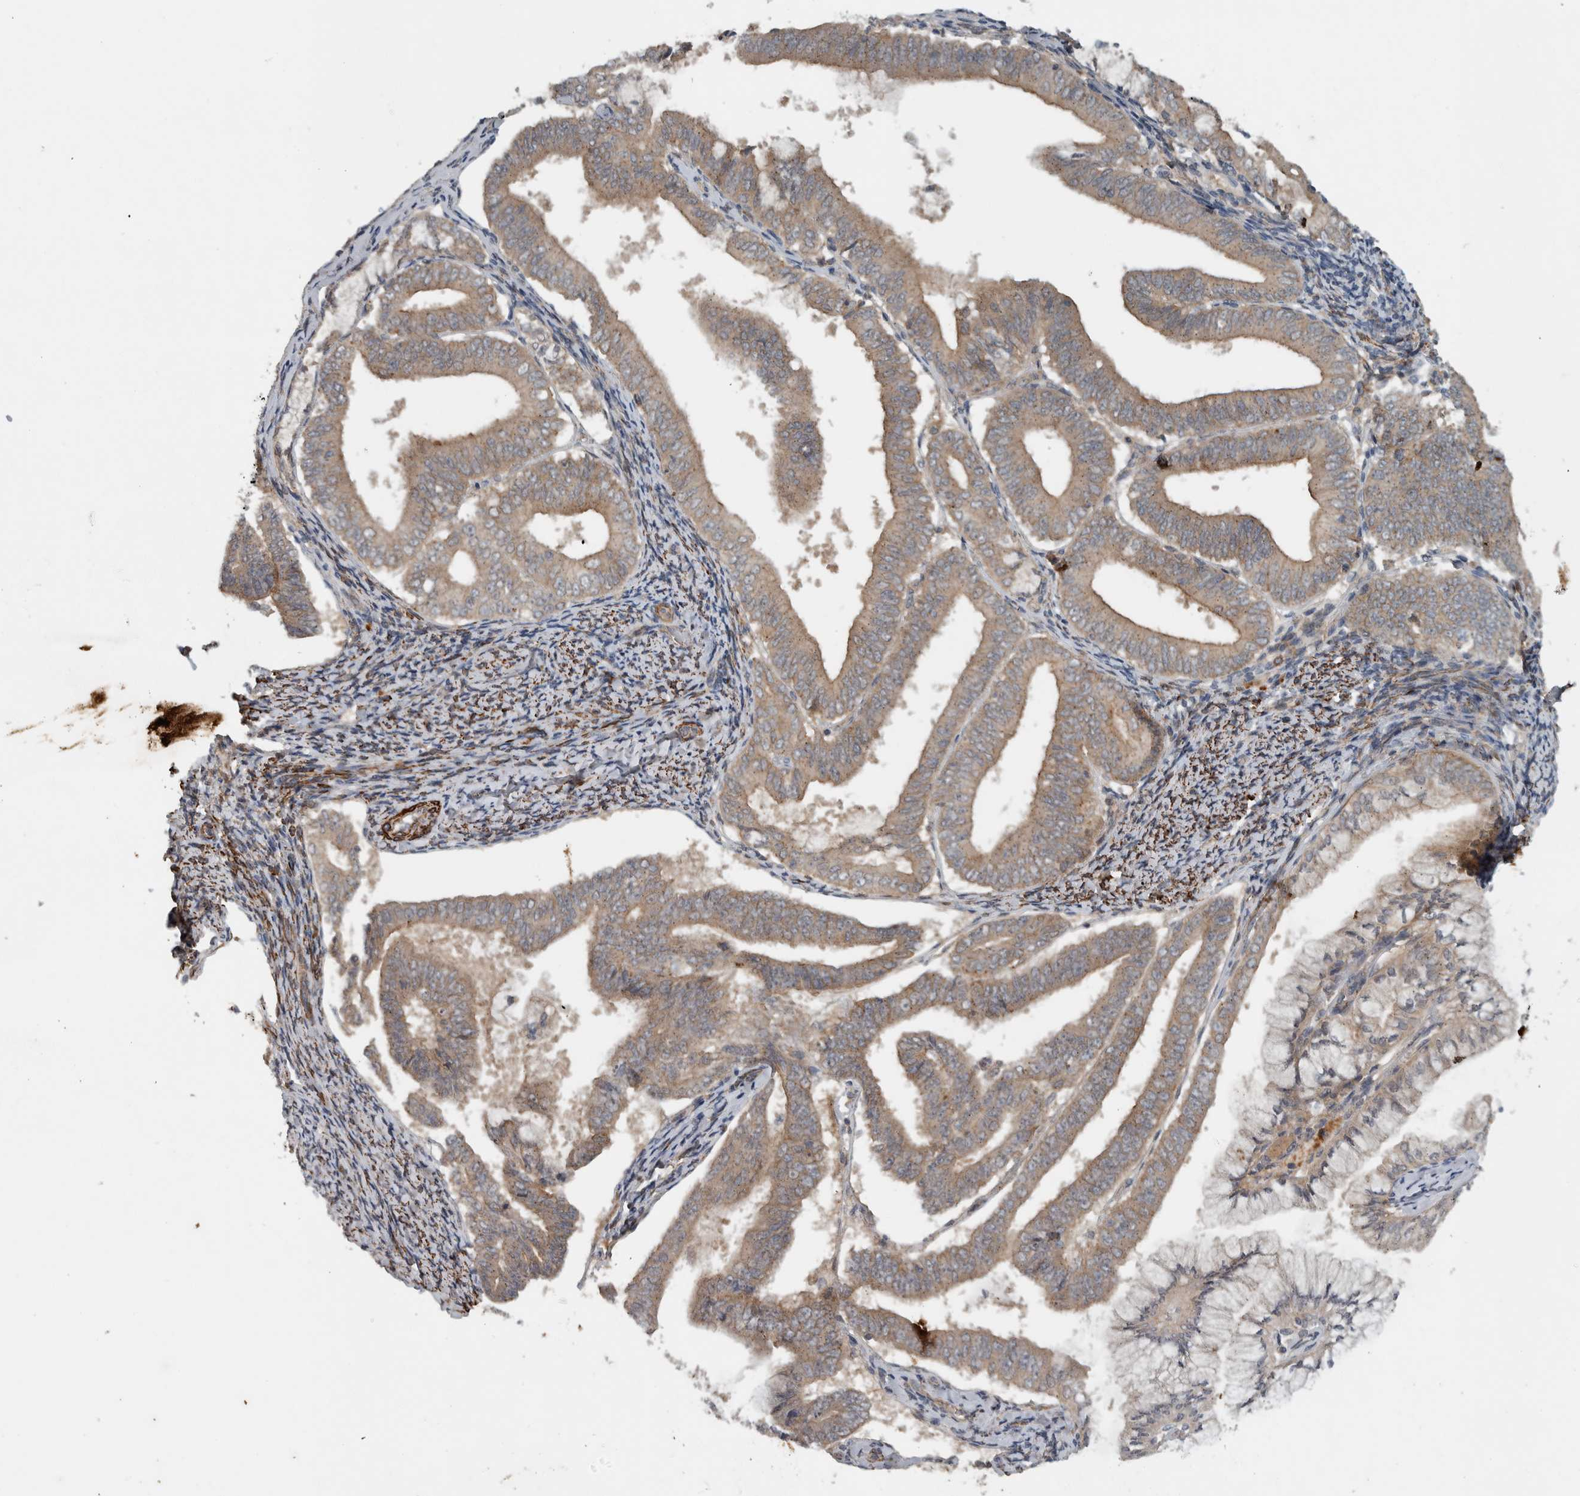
{"staining": {"intensity": "moderate", "quantity": ">75%", "location": "cytoplasmic/membranous"}, "tissue": "endometrial cancer", "cell_type": "Tumor cells", "image_type": "cancer", "snomed": [{"axis": "morphology", "description": "Adenocarcinoma, NOS"}, {"axis": "topography", "description": "Endometrium"}], "caption": "Protein expression analysis of human endometrial cancer reveals moderate cytoplasmic/membranous expression in approximately >75% of tumor cells.", "gene": "LBHD1", "patient": {"sex": "female", "age": 63}}